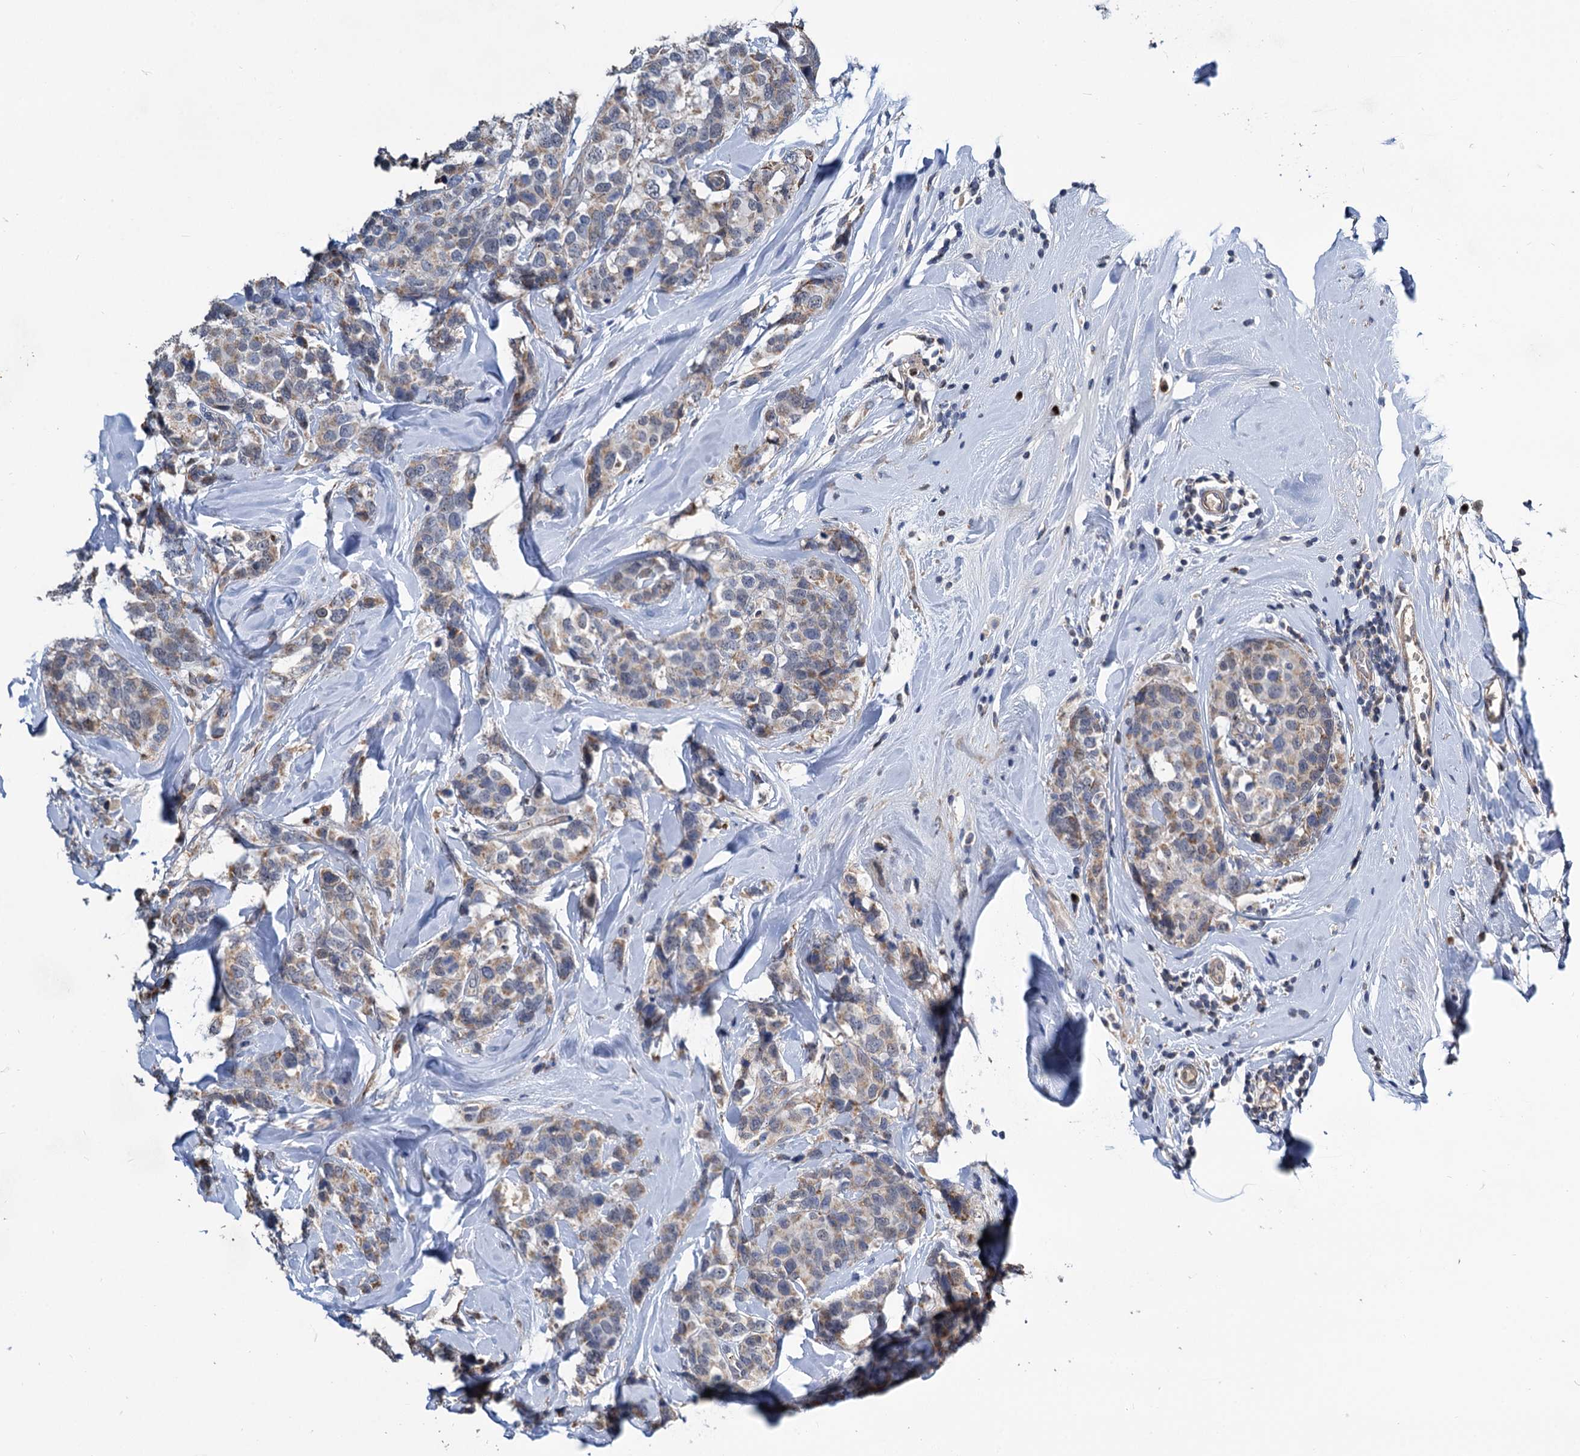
{"staining": {"intensity": "moderate", "quantity": "25%-75%", "location": "cytoplasmic/membranous"}, "tissue": "breast cancer", "cell_type": "Tumor cells", "image_type": "cancer", "snomed": [{"axis": "morphology", "description": "Lobular carcinoma"}, {"axis": "topography", "description": "Breast"}], "caption": "Tumor cells display medium levels of moderate cytoplasmic/membranous positivity in approximately 25%-75% of cells in human lobular carcinoma (breast).", "gene": "ALKBH7", "patient": {"sex": "female", "age": 59}}